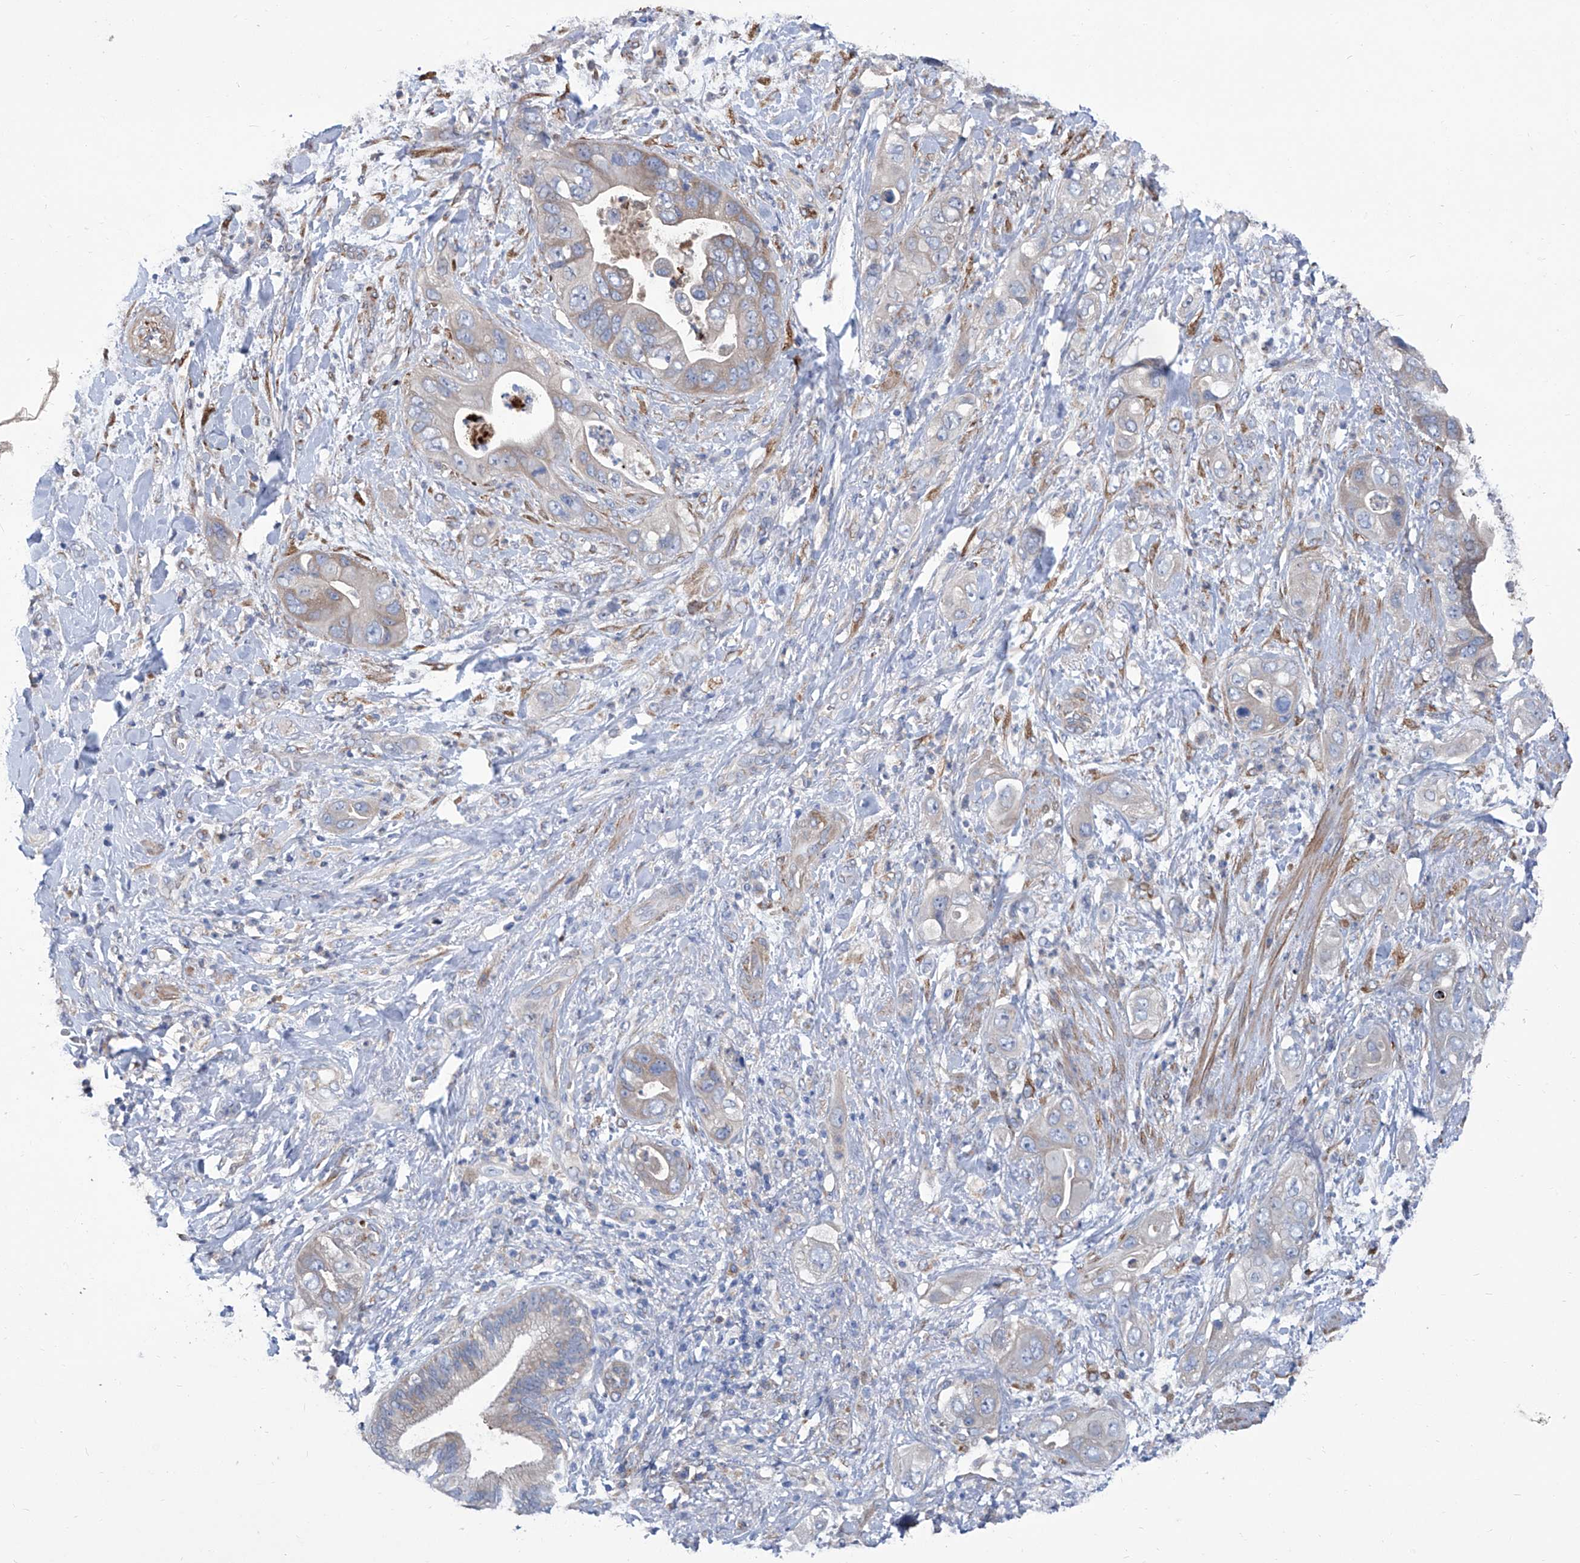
{"staining": {"intensity": "weak", "quantity": "<25%", "location": "cytoplasmic/membranous"}, "tissue": "pancreatic cancer", "cell_type": "Tumor cells", "image_type": "cancer", "snomed": [{"axis": "morphology", "description": "Adenocarcinoma, NOS"}, {"axis": "topography", "description": "Pancreas"}], "caption": "Immunohistochemistry (IHC) of pancreatic cancer (adenocarcinoma) demonstrates no positivity in tumor cells.", "gene": "SMS", "patient": {"sex": "female", "age": 78}}